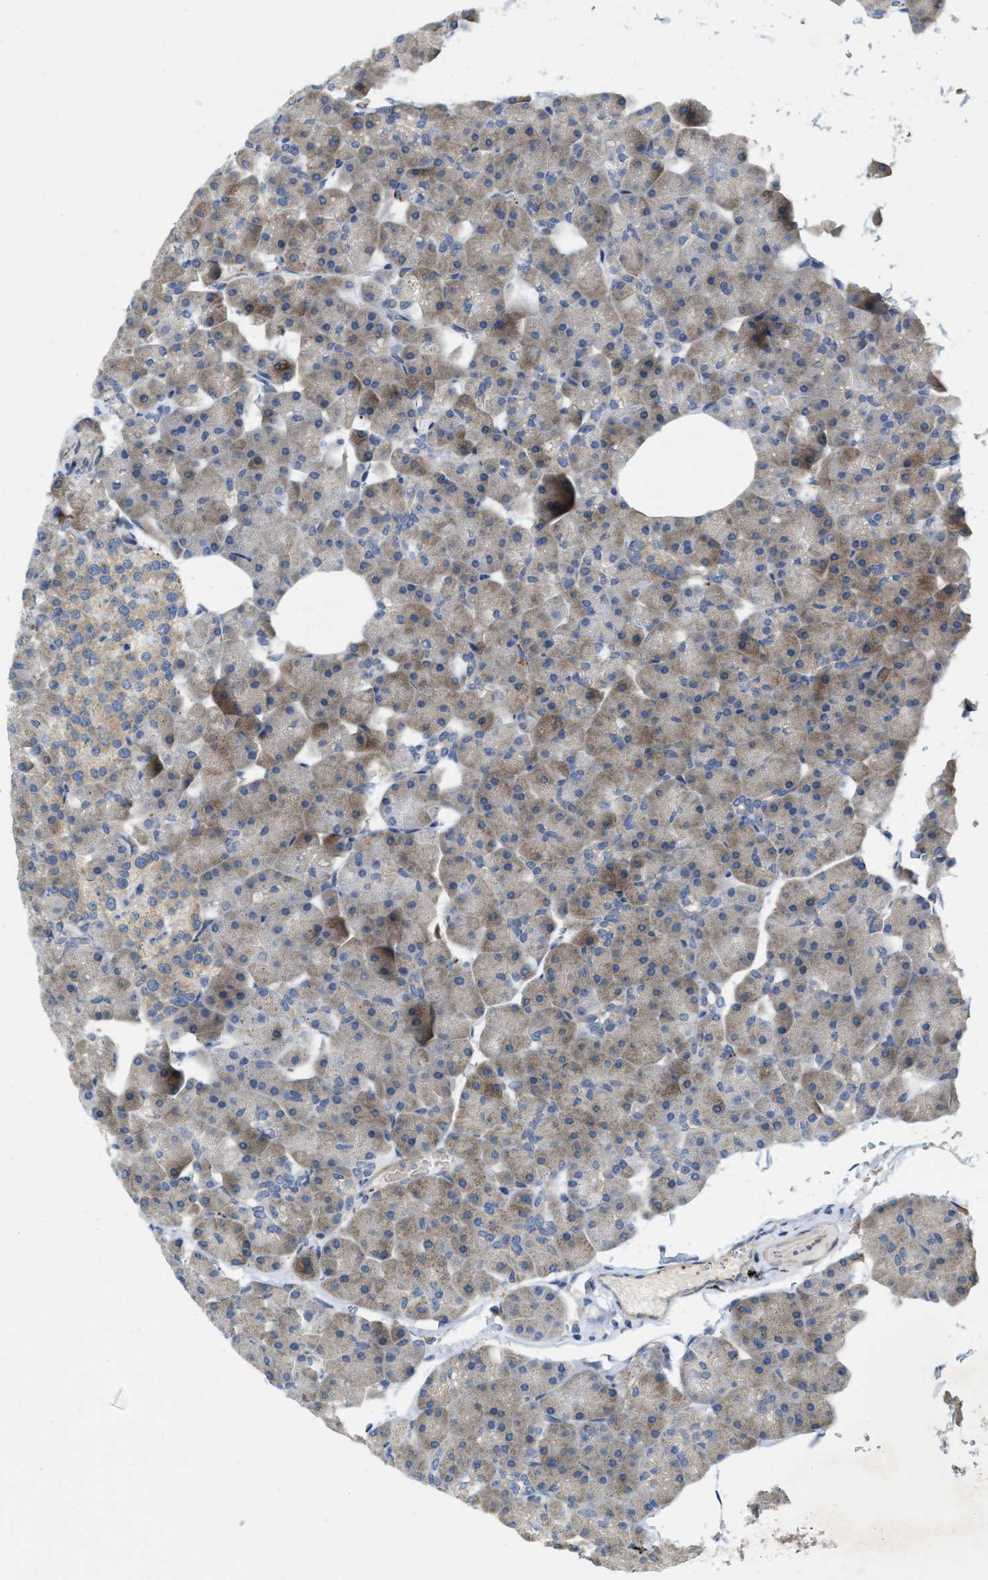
{"staining": {"intensity": "moderate", "quantity": "<25%", "location": "cytoplasmic/membranous"}, "tissue": "pancreas", "cell_type": "Exocrine glandular cells", "image_type": "normal", "snomed": [{"axis": "morphology", "description": "Normal tissue, NOS"}, {"axis": "topography", "description": "Pancreas"}], "caption": "An immunohistochemistry (IHC) micrograph of unremarkable tissue is shown. Protein staining in brown highlights moderate cytoplasmic/membranous positivity in pancreas within exocrine glandular cells.", "gene": "KLHDC10", "patient": {"sex": "male", "age": 35}}